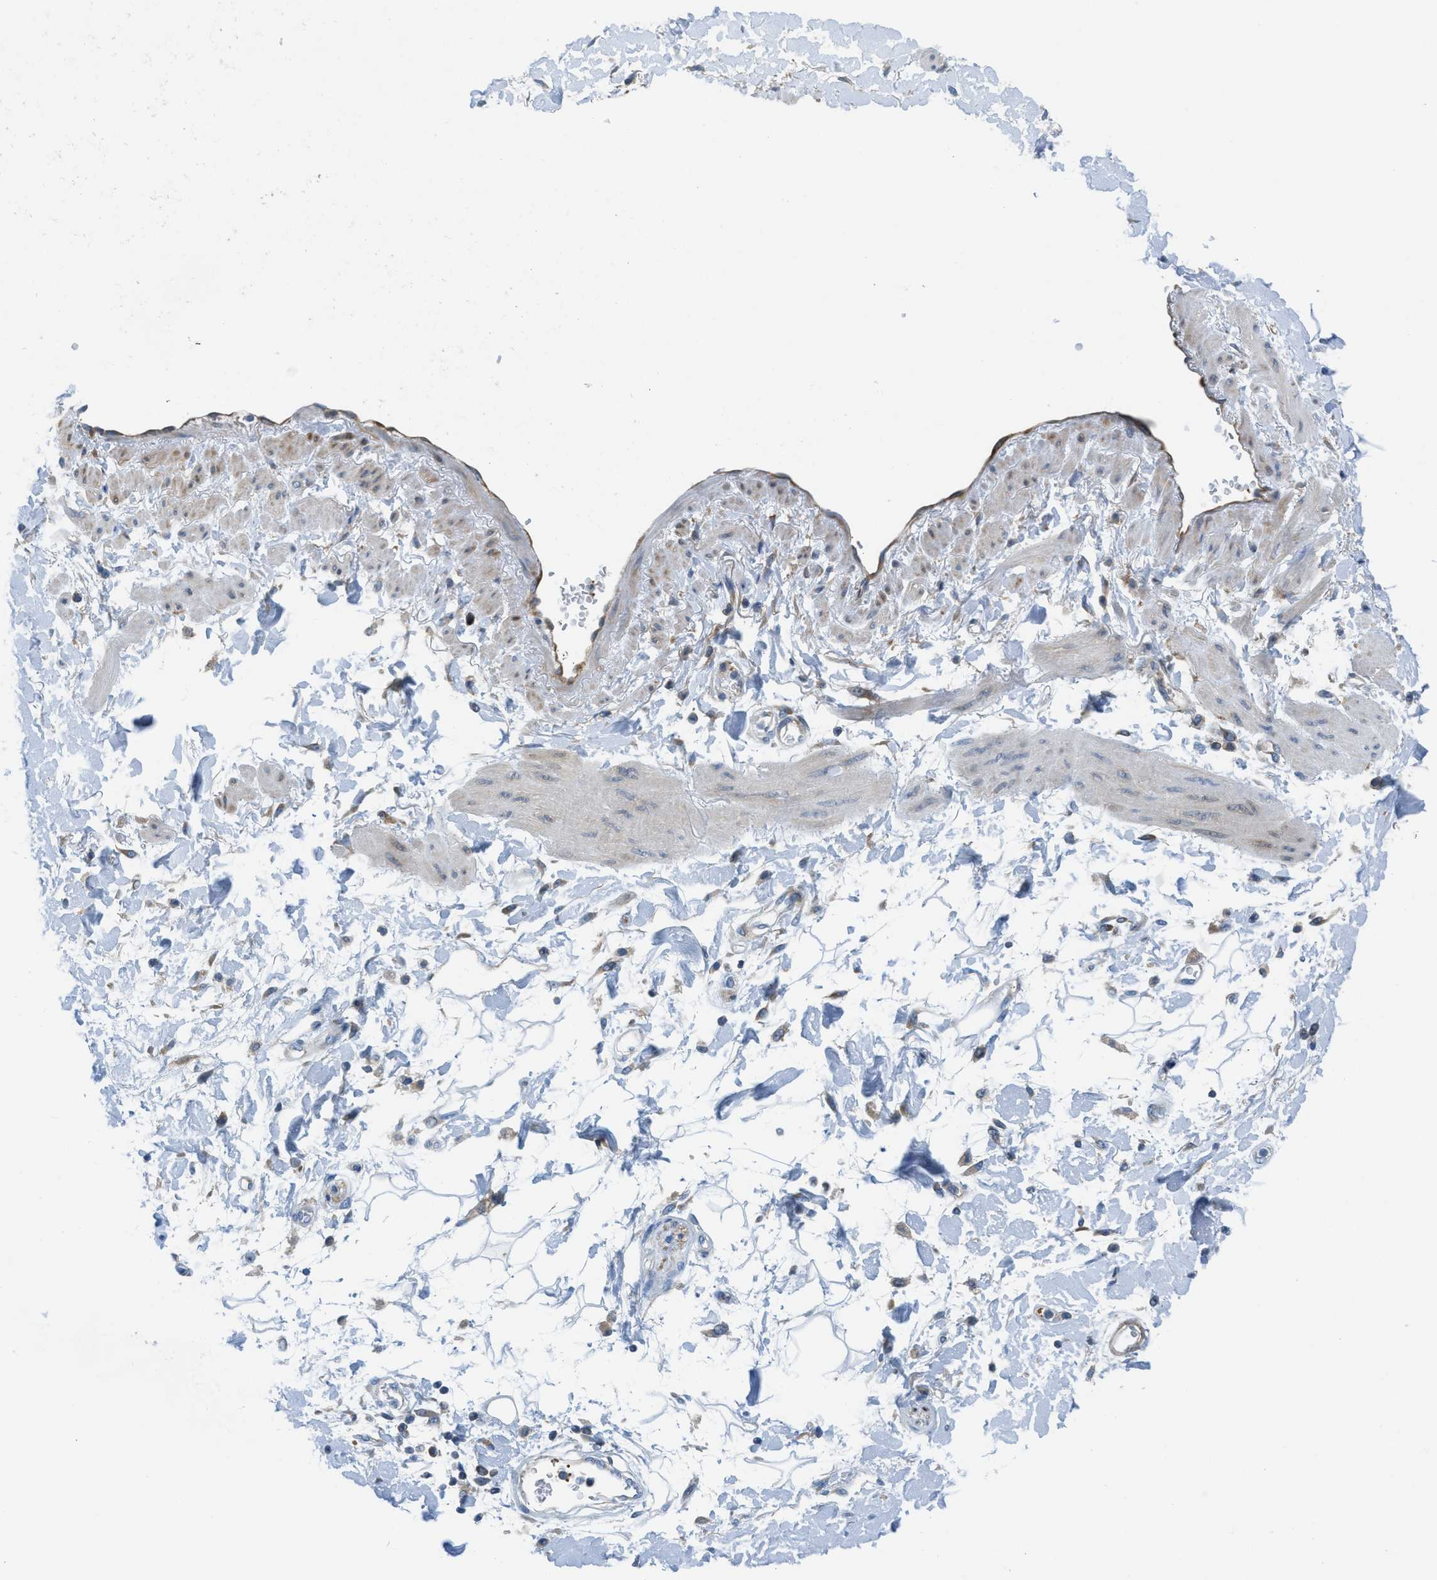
{"staining": {"intensity": "negative", "quantity": "none", "location": "none"}, "tissue": "adipose tissue", "cell_type": "Adipocytes", "image_type": "normal", "snomed": [{"axis": "morphology", "description": "Normal tissue, NOS"}, {"axis": "morphology", "description": "Adenocarcinoma, NOS"}, {"axis": "topography", "description": "Duodenum"}, {"axis": "topography", "description": "Peripheral nerve tissue"}], "caption": "This histopathology image is of normal adipose tissue stained with immunohistochemistry to label a protein in brown with the nuclei are counter-stained blue. There is no expression in adipocytes.", "gene": "MAPRE2", "patient": {"sex": "female", "age": 60}}